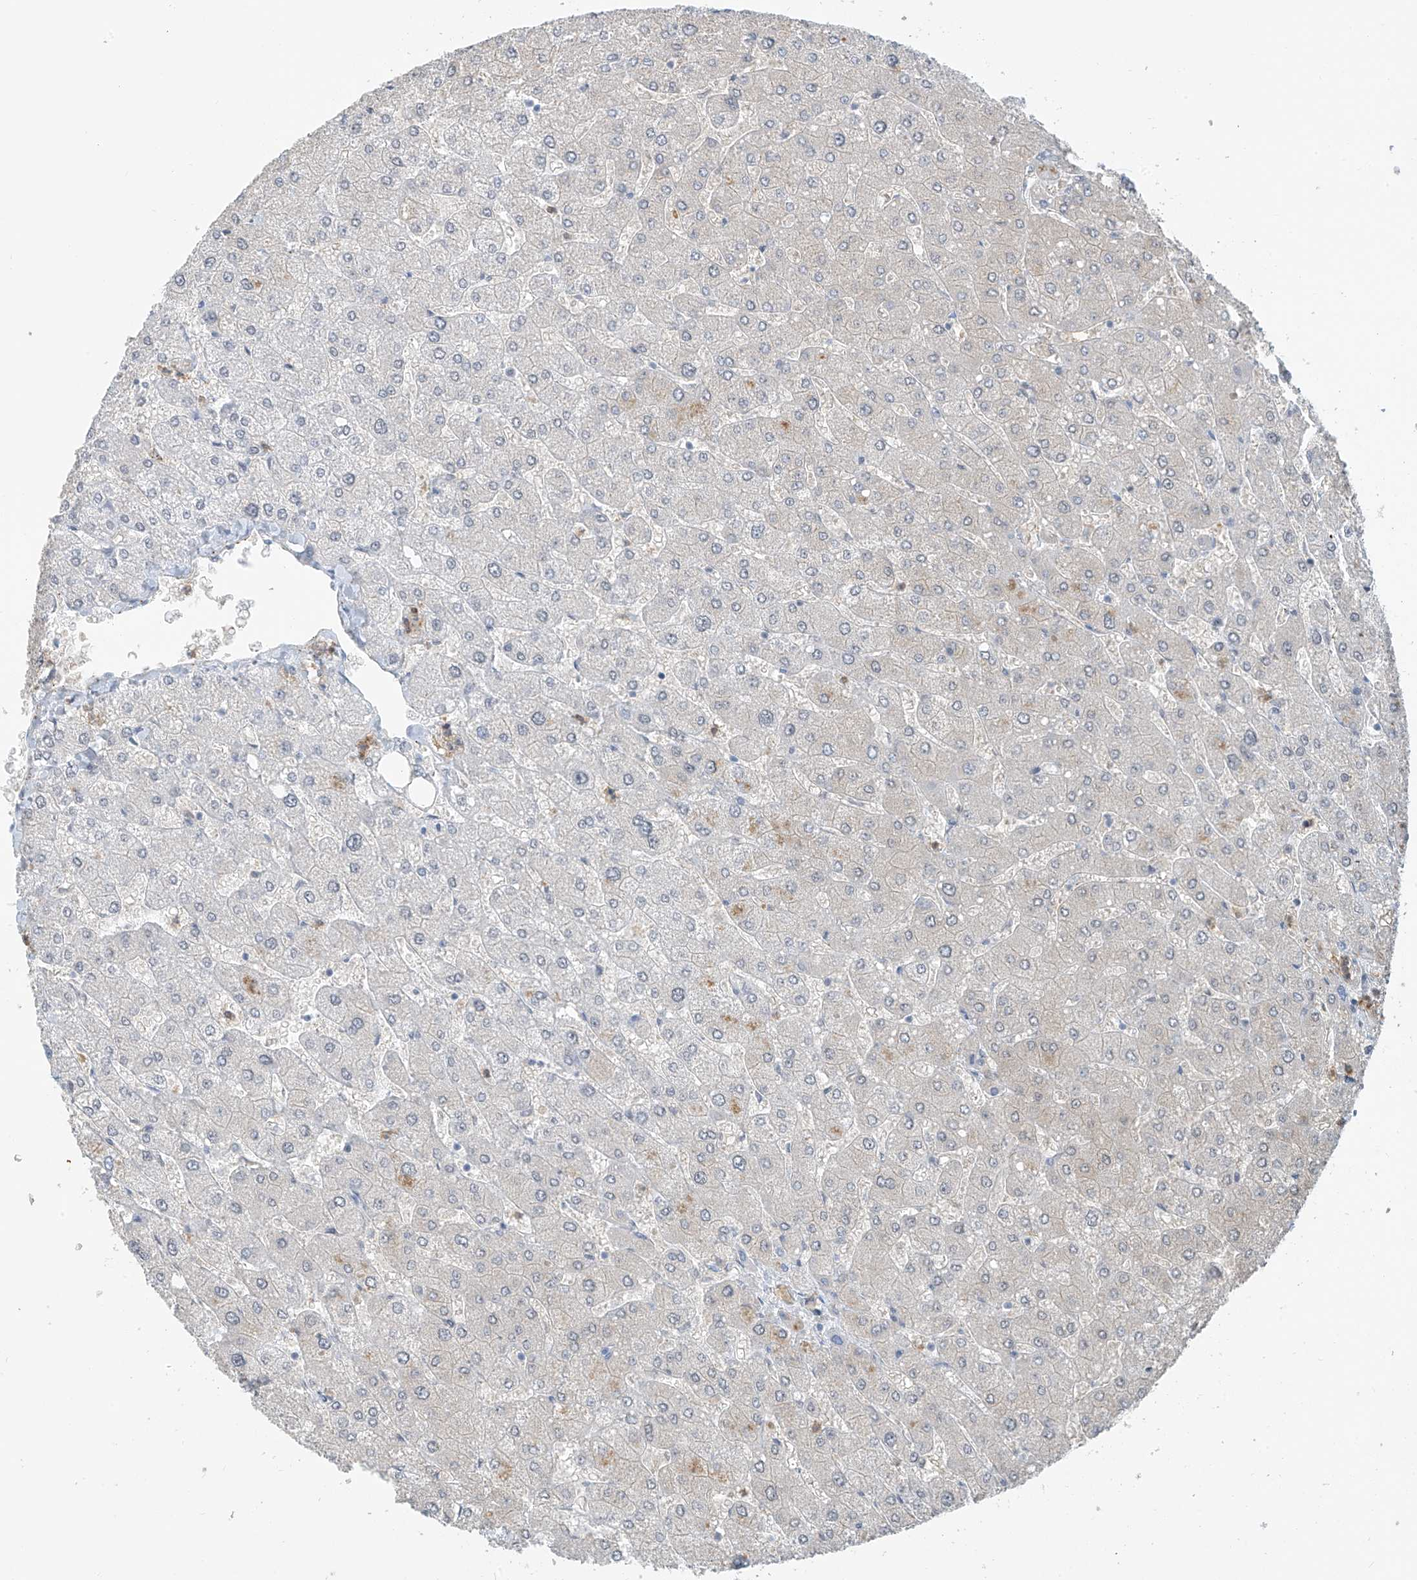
{"staining": {"intensity": "negative", "quantity": "none", "location": "none"}, "tissue": "liver", "cell_type": "Cholangiocytes", "image_type": "normal", "snomed": [{"axis": "morphology", "description": "Normal tissue, NOS"}, {"axis": "topography", "description": "Liver"}], "caption": "High magnification brightfield microscopy of unremarkable liver stained with DAB (3,3'-diaminobenzidine) (brown) and counterstained with hematoxylin (blue): cholangiocytes show no significant staining.", "gene": "MCM9", "patient": {"sex": "male", "age": 55}}